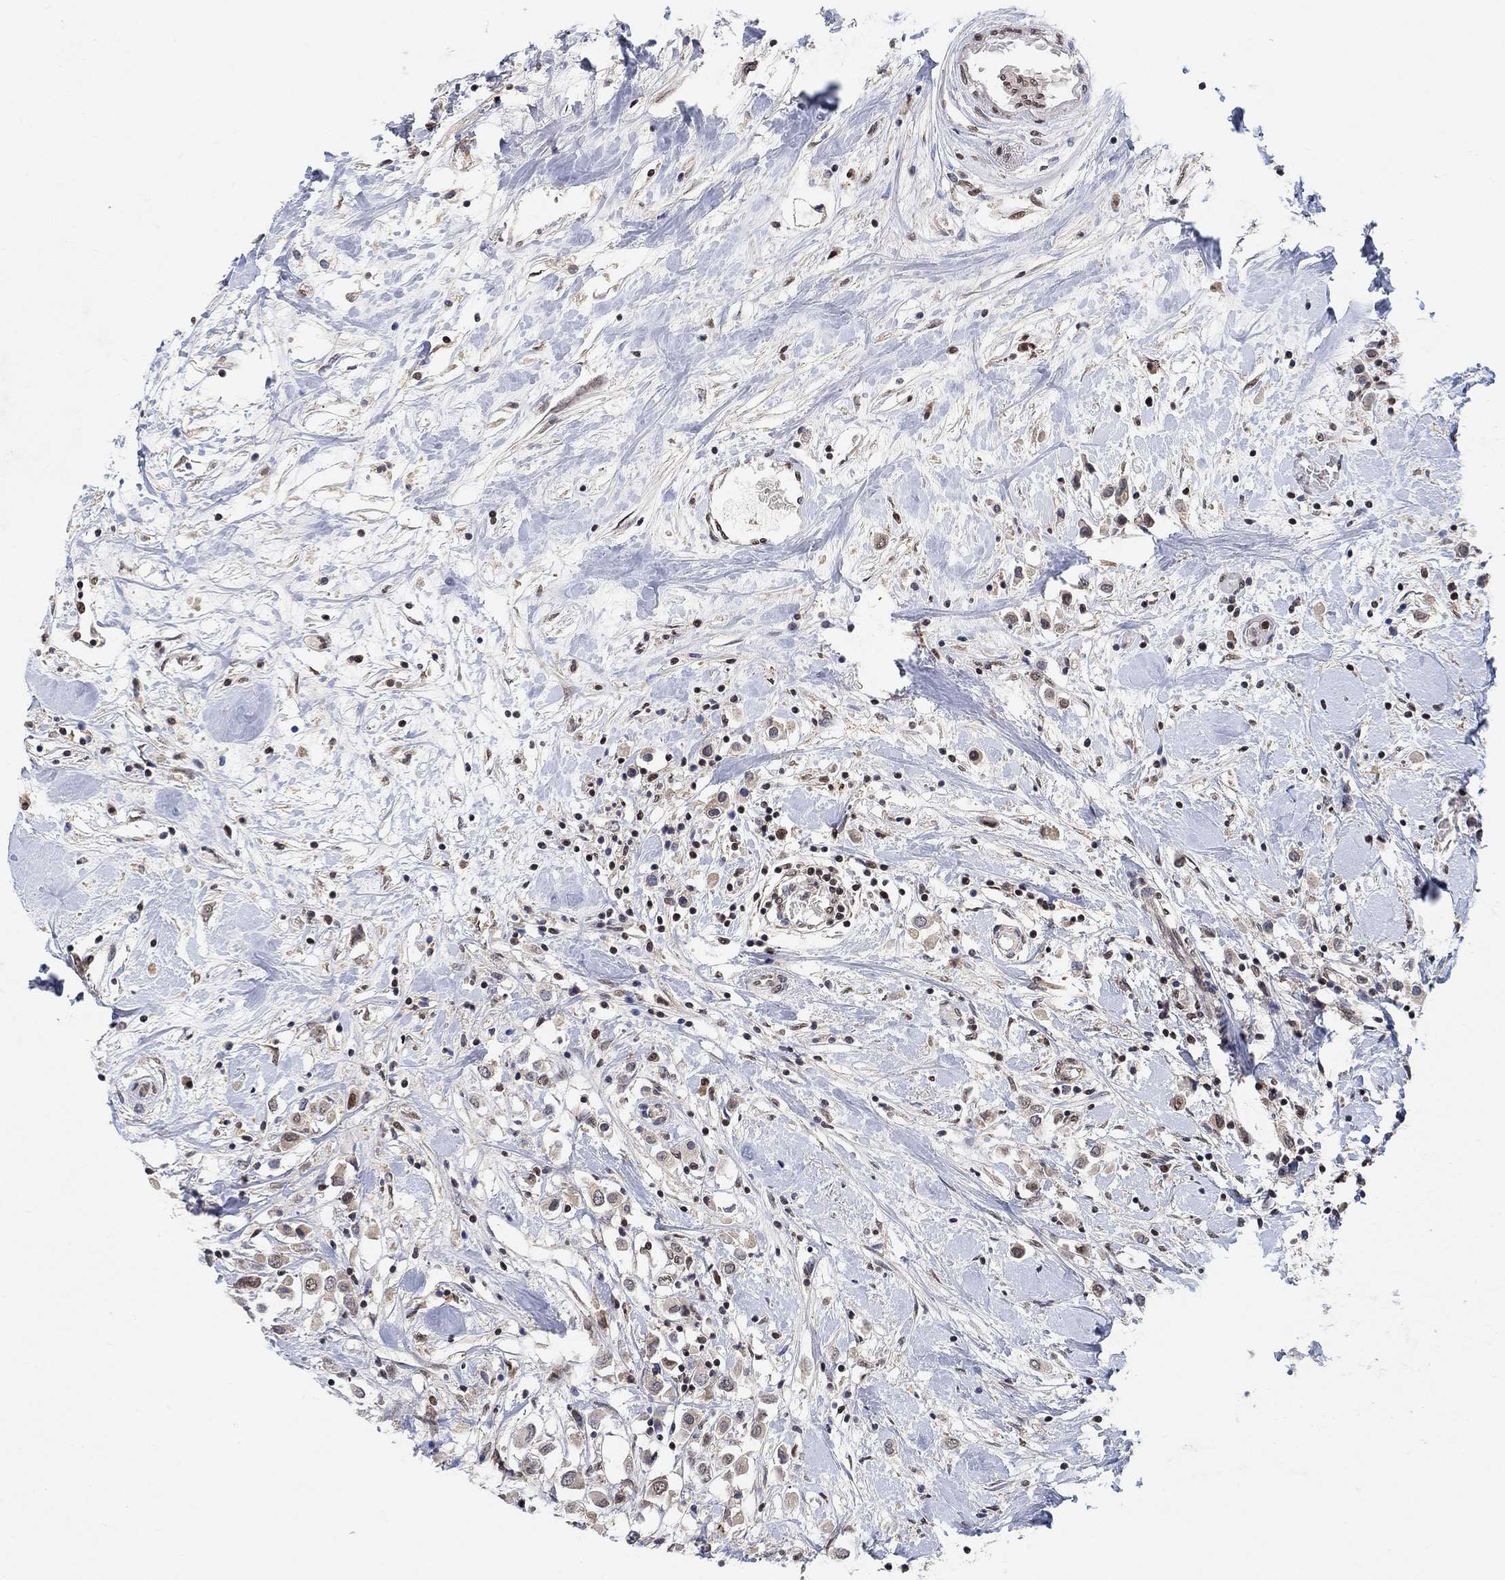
{"staining": {"intensity": "moderate", "quantity": "25%-75%", "location": "nuclear"}, "tissue": "breast cancer", "cell_type": "Tumor cells", "image_type": "cancer", "snomed": [{"axis": "morphology", "description": "Duct carcinoma"}, {"axis": "topography", "description": "Breast"}], "caption": "Breast intraductal carcinoma was stained to show a protein in brown. There is medium levels of moderate nuclear expression in approximately 25%-75% of tumor cells. (Brightfield microscopy of DAB IHC at high magnification).", "gene": "THAP8", "patient": {"sex": "female", "age": 61}}